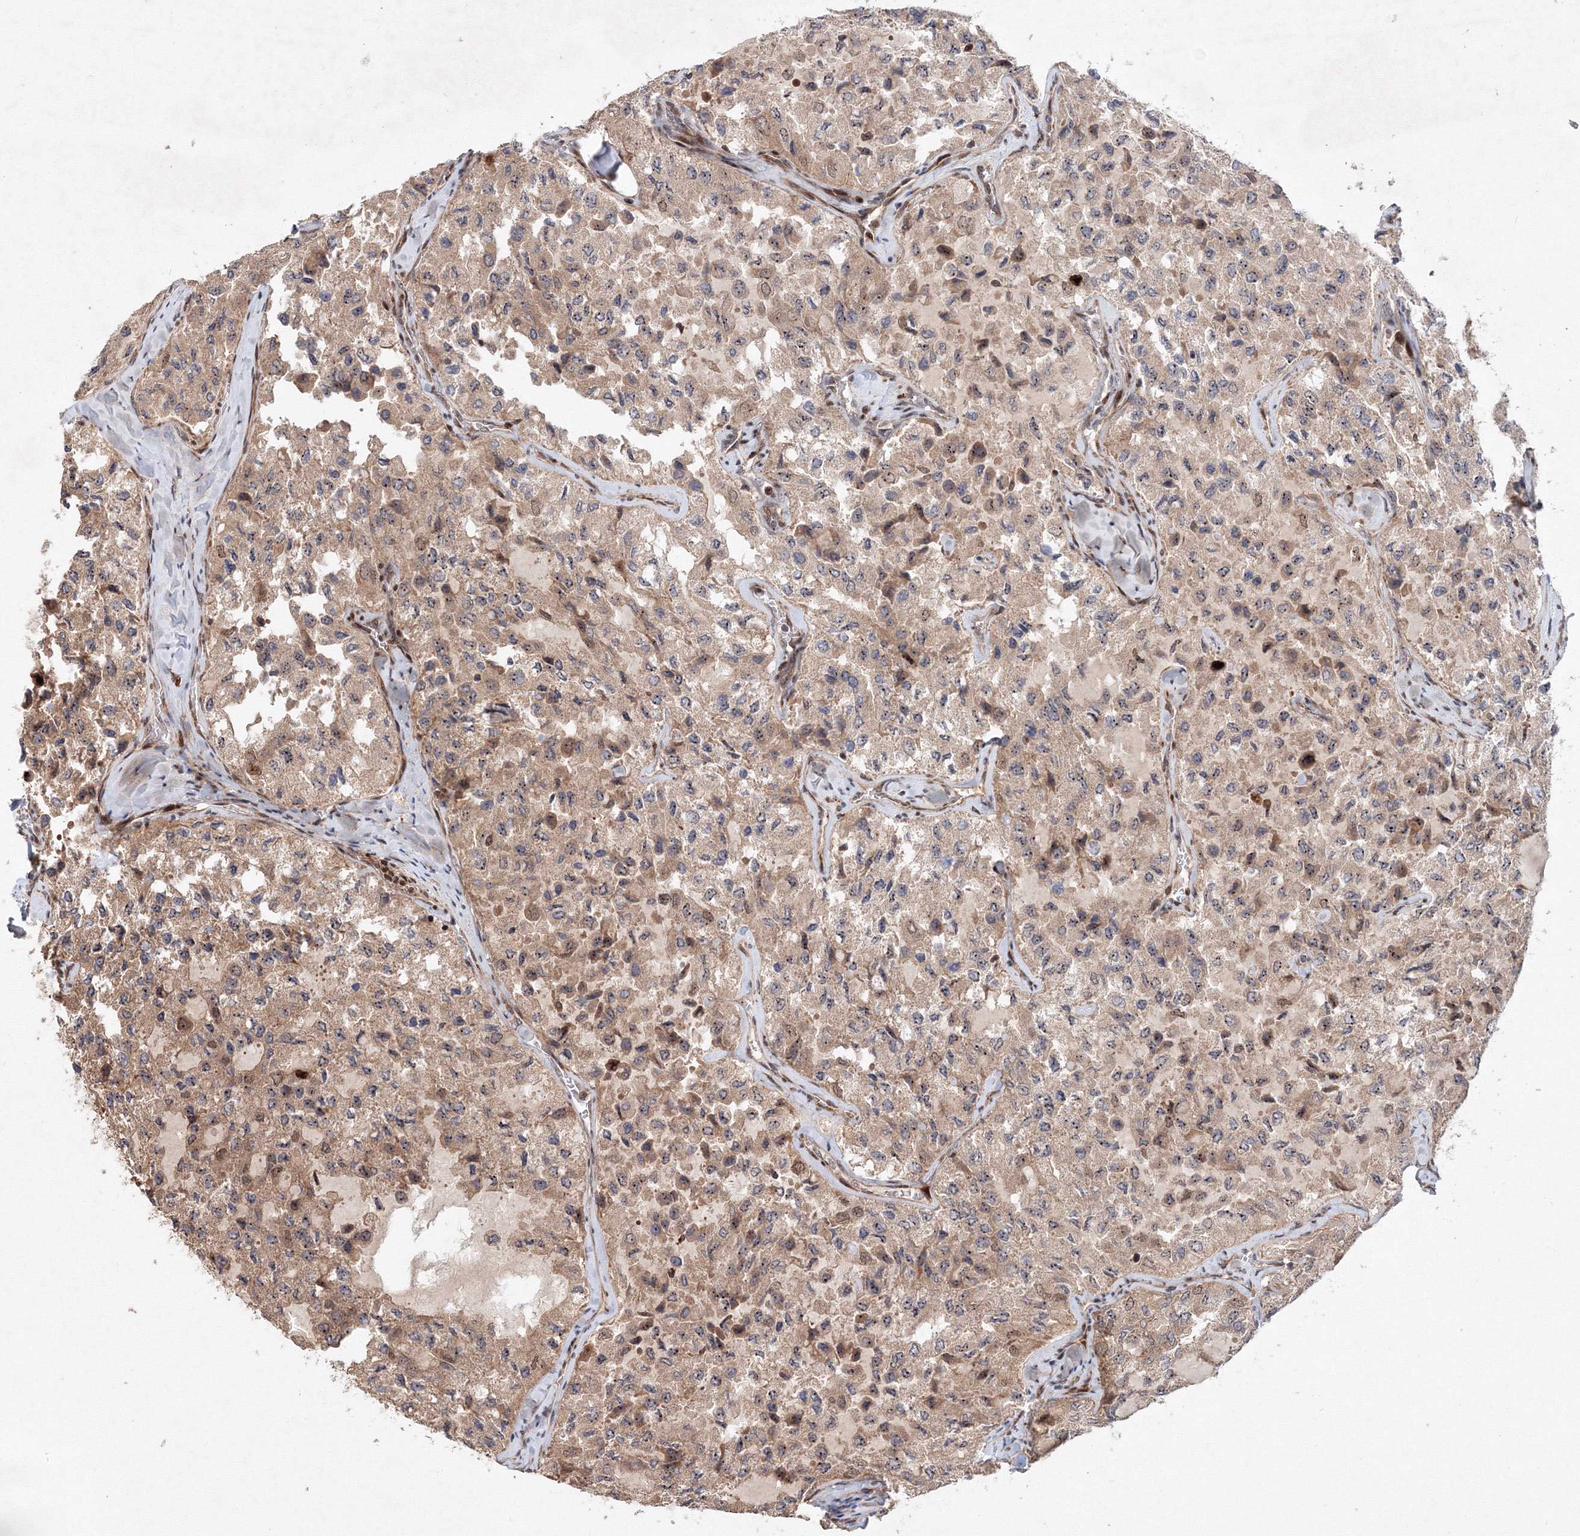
{"staining": {"intensity": "weak", "quantity": ">75%", "location": "cytoplasmic/membranous,nuclear"}, "tissue": "thyroid cancer", "cell_type": "Tumor cells", "image_type": "cancer", "snomed": [{"axis": "morphology", "description": "Follicular adenoma carcinoma, NOS"}, {"axis": "topography", "description": "Thyroid gland"}], "caption": "A brown stain highlights weak cytoplasmic/membranous and nuclear expression of a protein in thyroid follicular adenoma carcinoma tumor cells.", "gene": "ANKAR", "patient": {"sex": "male", "age": 75}}